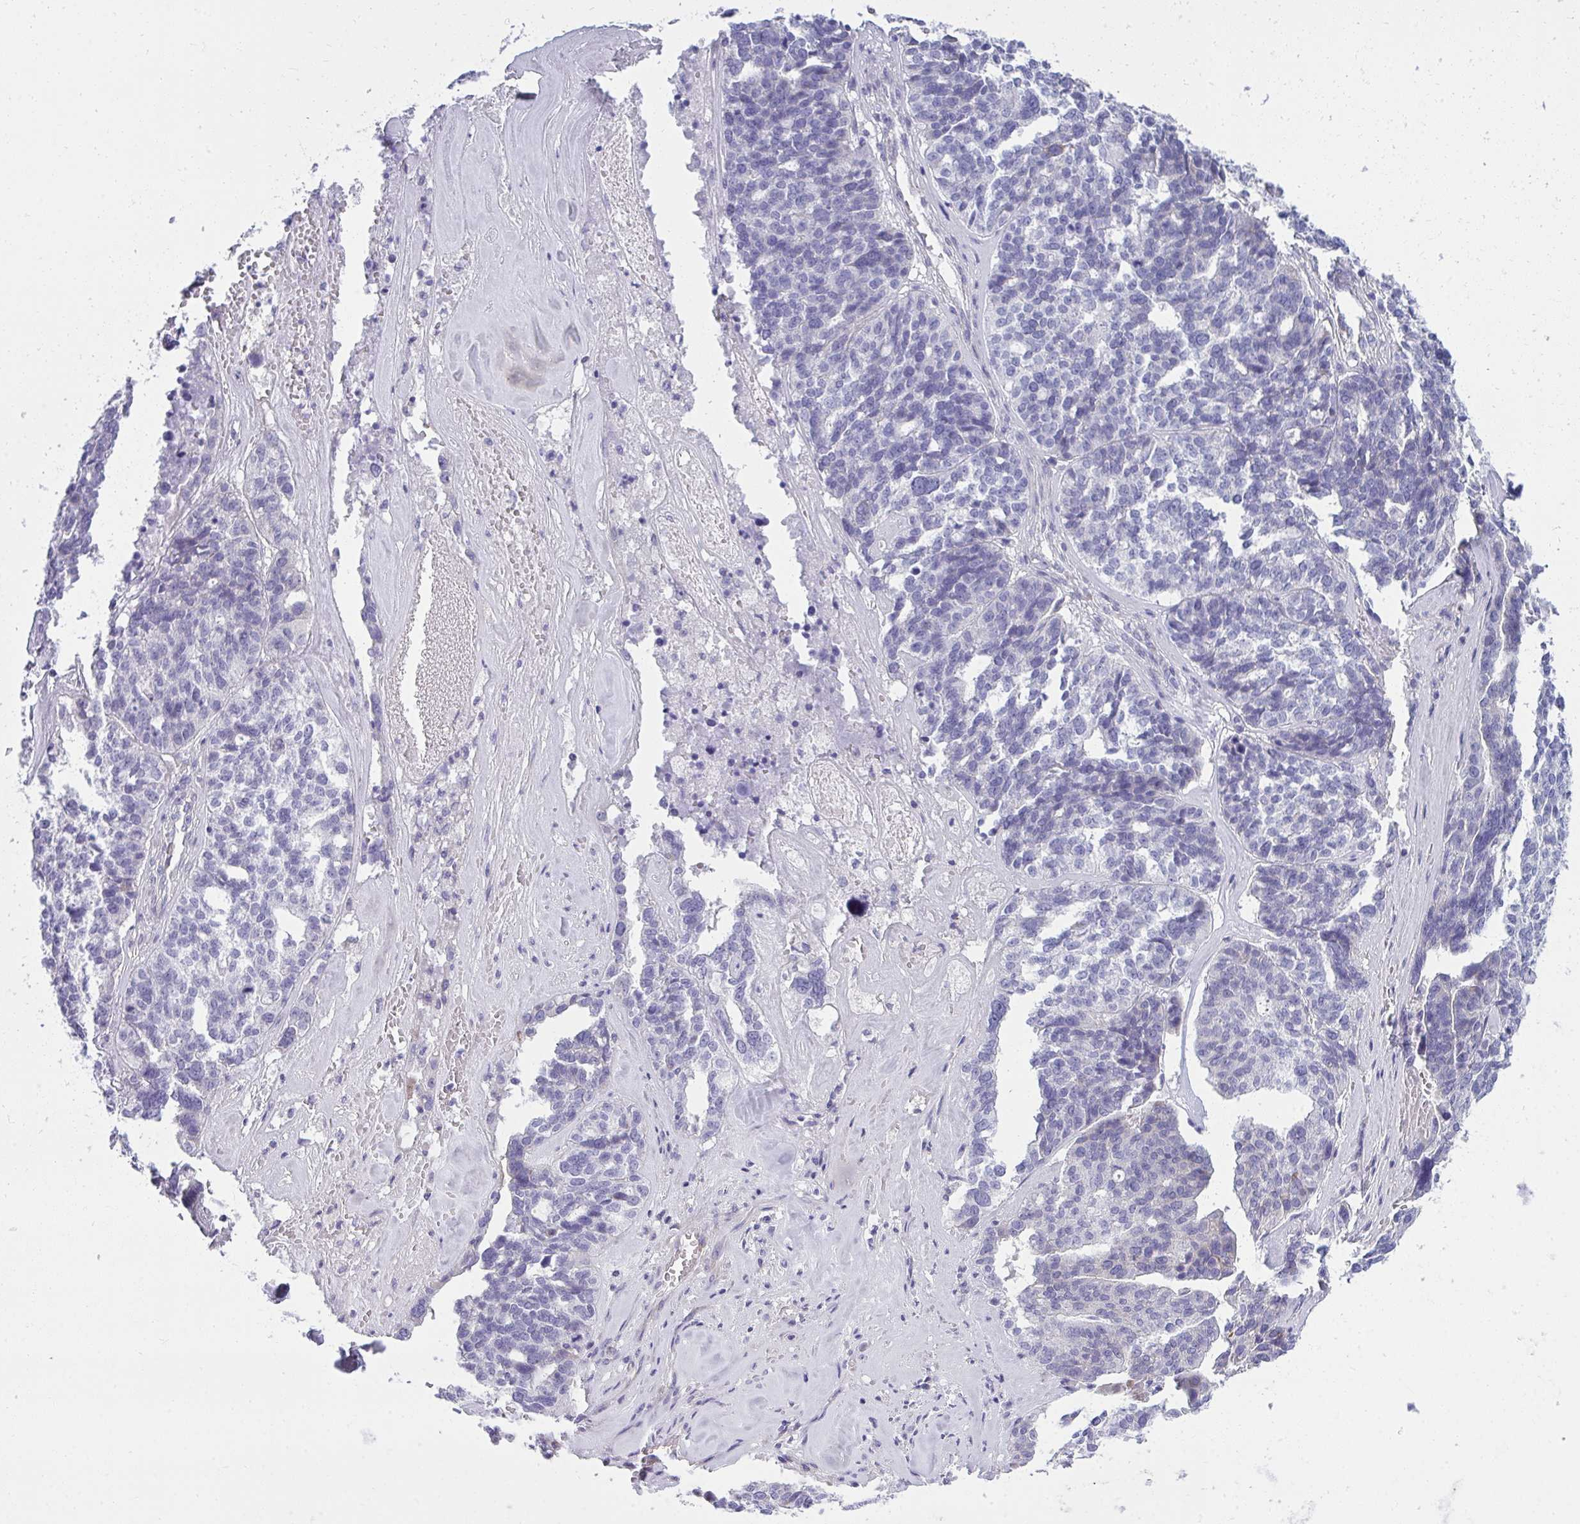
{"staining": {"intensity": "negative", "quantity": "none", "location": "none"}, "tissue": "ovarian cancer", "cell_type": "Tumor cells", "image_type": "cancer", "snomed": [{"axis": "morphology", "description": "Cystadenocarcinoma, serous, NOS"}, {"axis": "topography", "description": "Ovary"}], "caption": "High power microscopy micrograph of an immunohistochemistry (IHC) image of ovarian cancer, revealing no significant expression in tumor cells.", "gene": "PUS7L", "patient": {"sex": "female", "age": 59}}